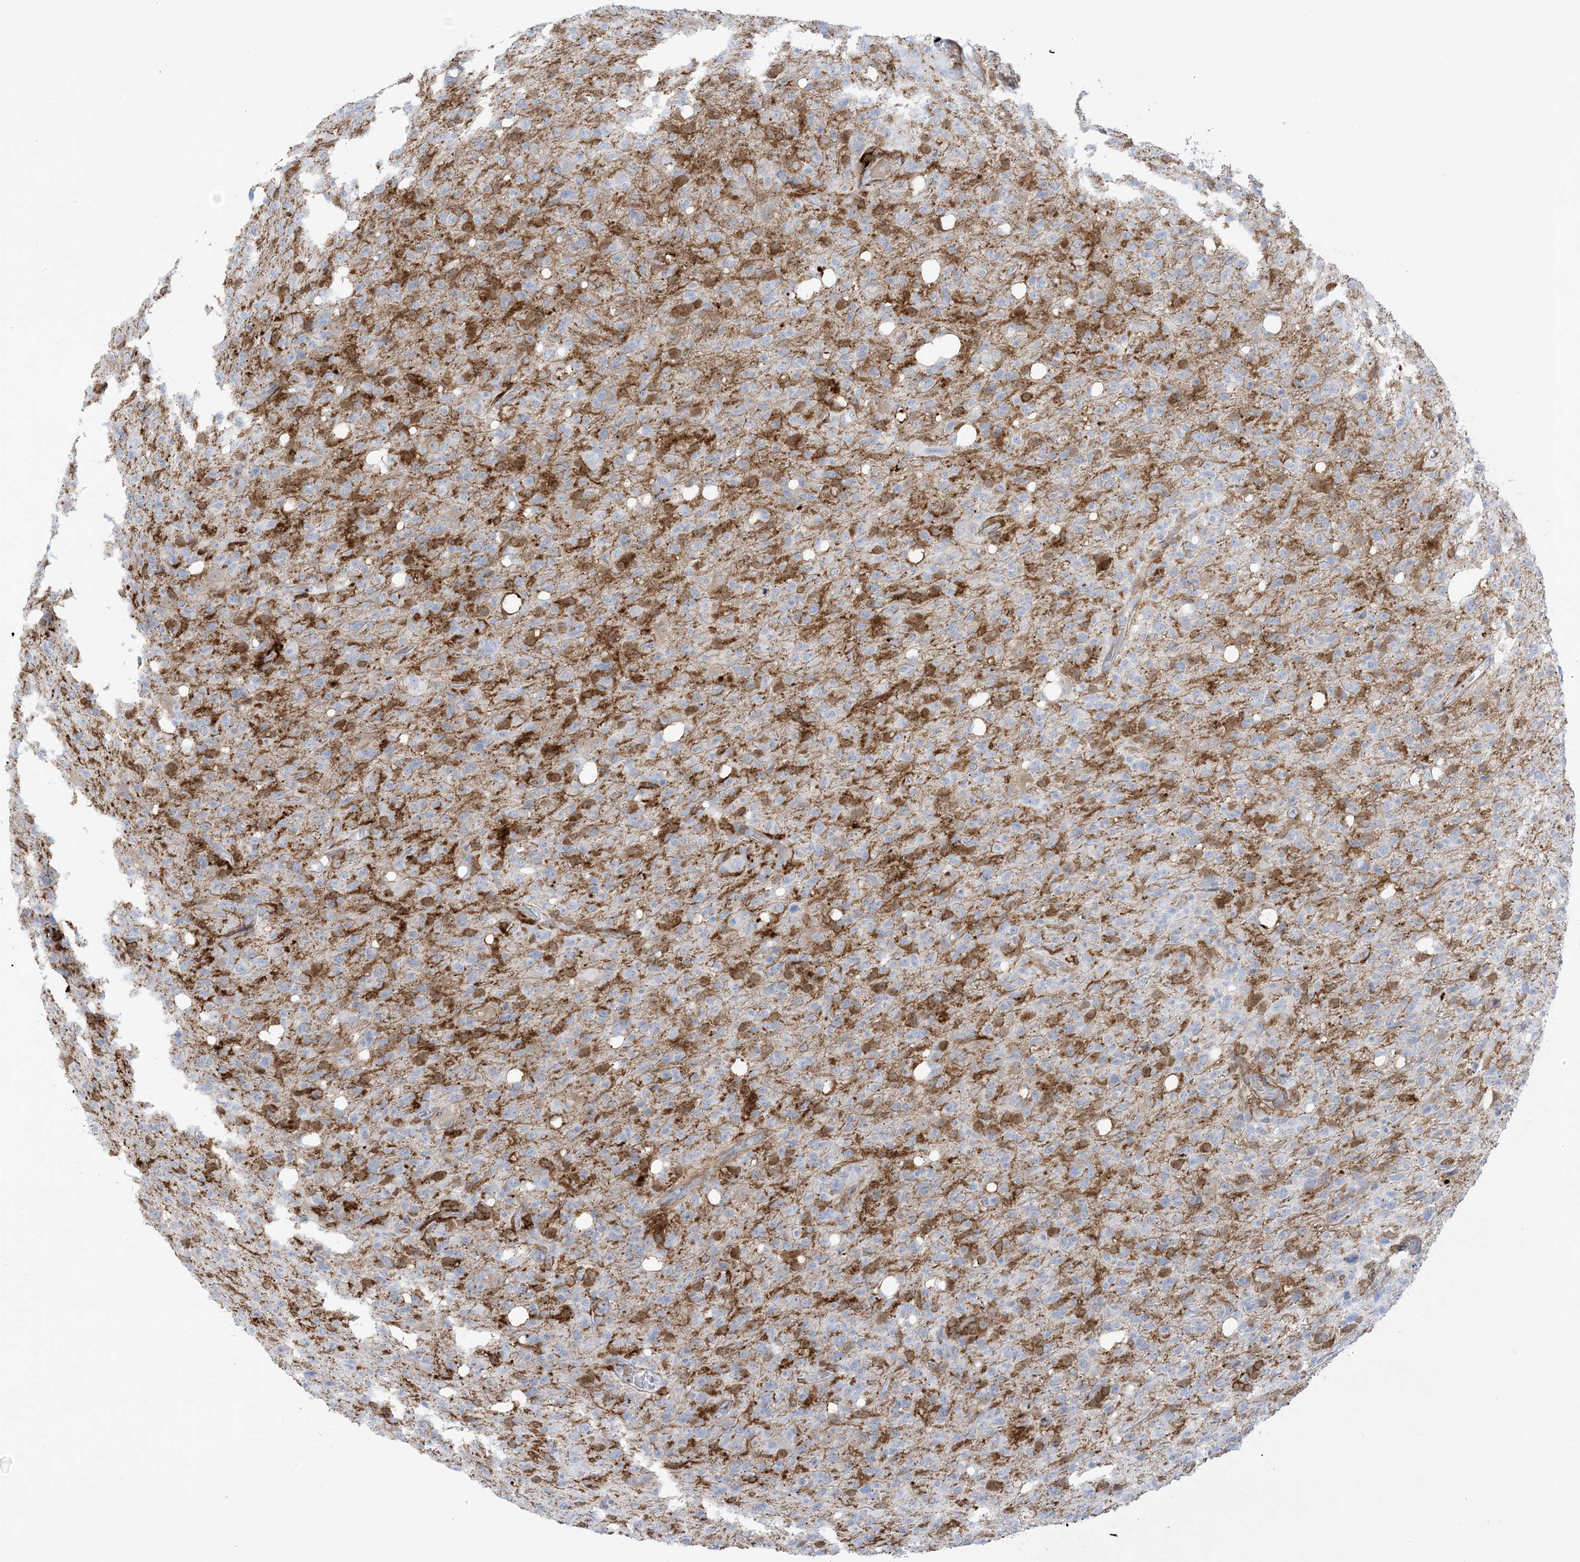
{"staining": {"intensity": "negative", "quantity": "none", "location": "none"}, "tissue": "glioma", "cell_type": "Tumor cells", "image_type": "cancer", "snomed": [{"axis": "morphology", "description": "Glioma, malignant, High grade"}, {"axis": "topography", "description": "Brain"}], "caption": "Human malignant high-grade glioma stained for a protein using immunohistochemistry (IHC) demonstrates no positivity in tumor cells.", "gene": "ICMT", "patient": {"sex": "female", "age": 57}}